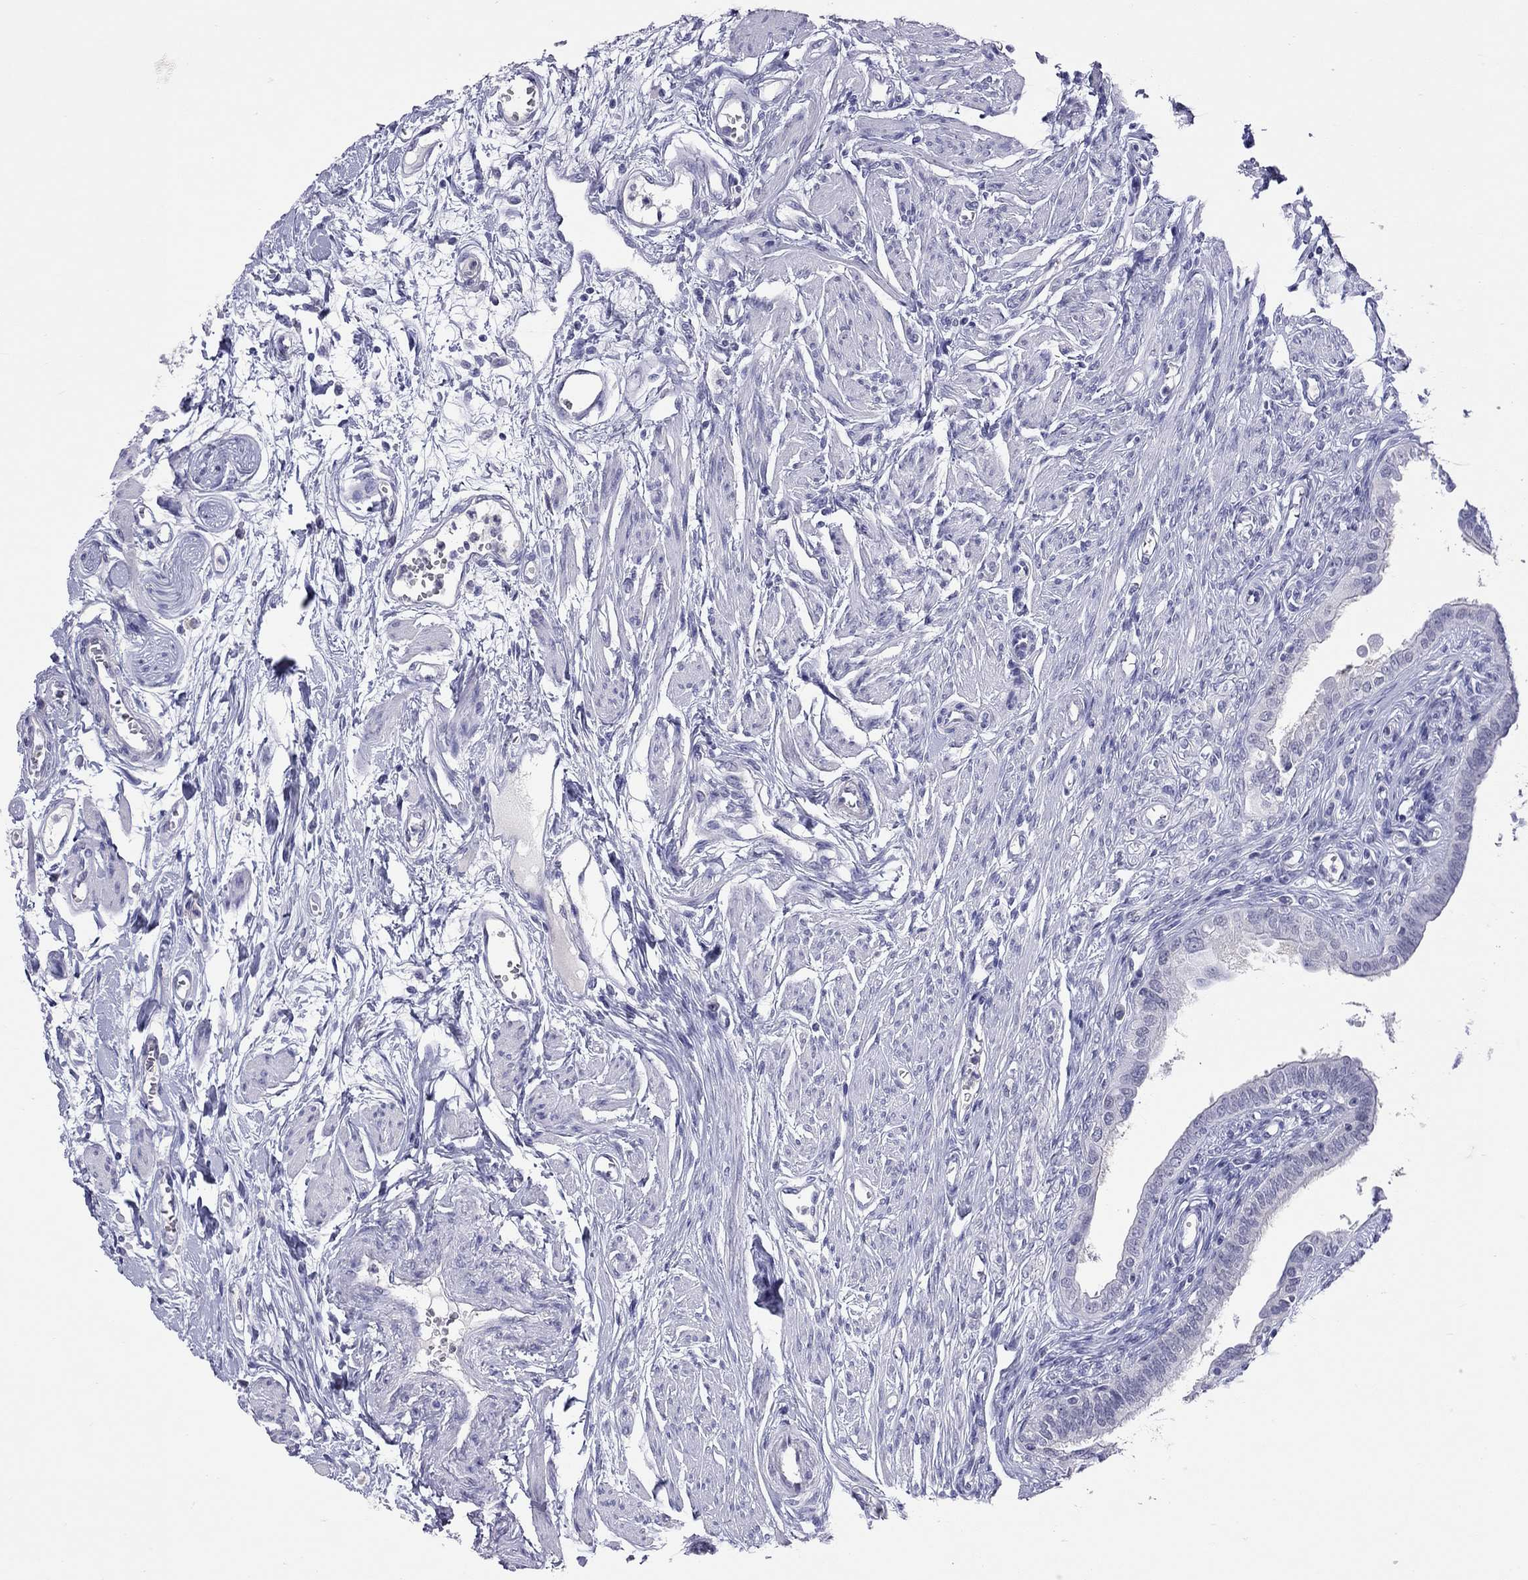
{"staining": {"intensity": "negative", "quantity": "none", "location": "none"}, "tissue": "fallopian tube", "cell_type": "Glandular cells", "image_type": "normal", "snomed": [{"axis": "morphology", "description": "Normal tissue, NOS"}, {"axis": "morphology", "description": "Carcinoma, endometroid"}, {"axis": "topography", "description": "Fallopian tube"}, {"axis": "topography", "description": "Ovary"}], "caption": "Immunohistochemistry photomicrograph of benign fallopian tube: human fallopian tube stained with DAB (3,3'-diaminobenzidine) shows no significant protein positivity in glandular cells.", "gene": "JHY", "patient": {"sex": "female", "age": 42}}